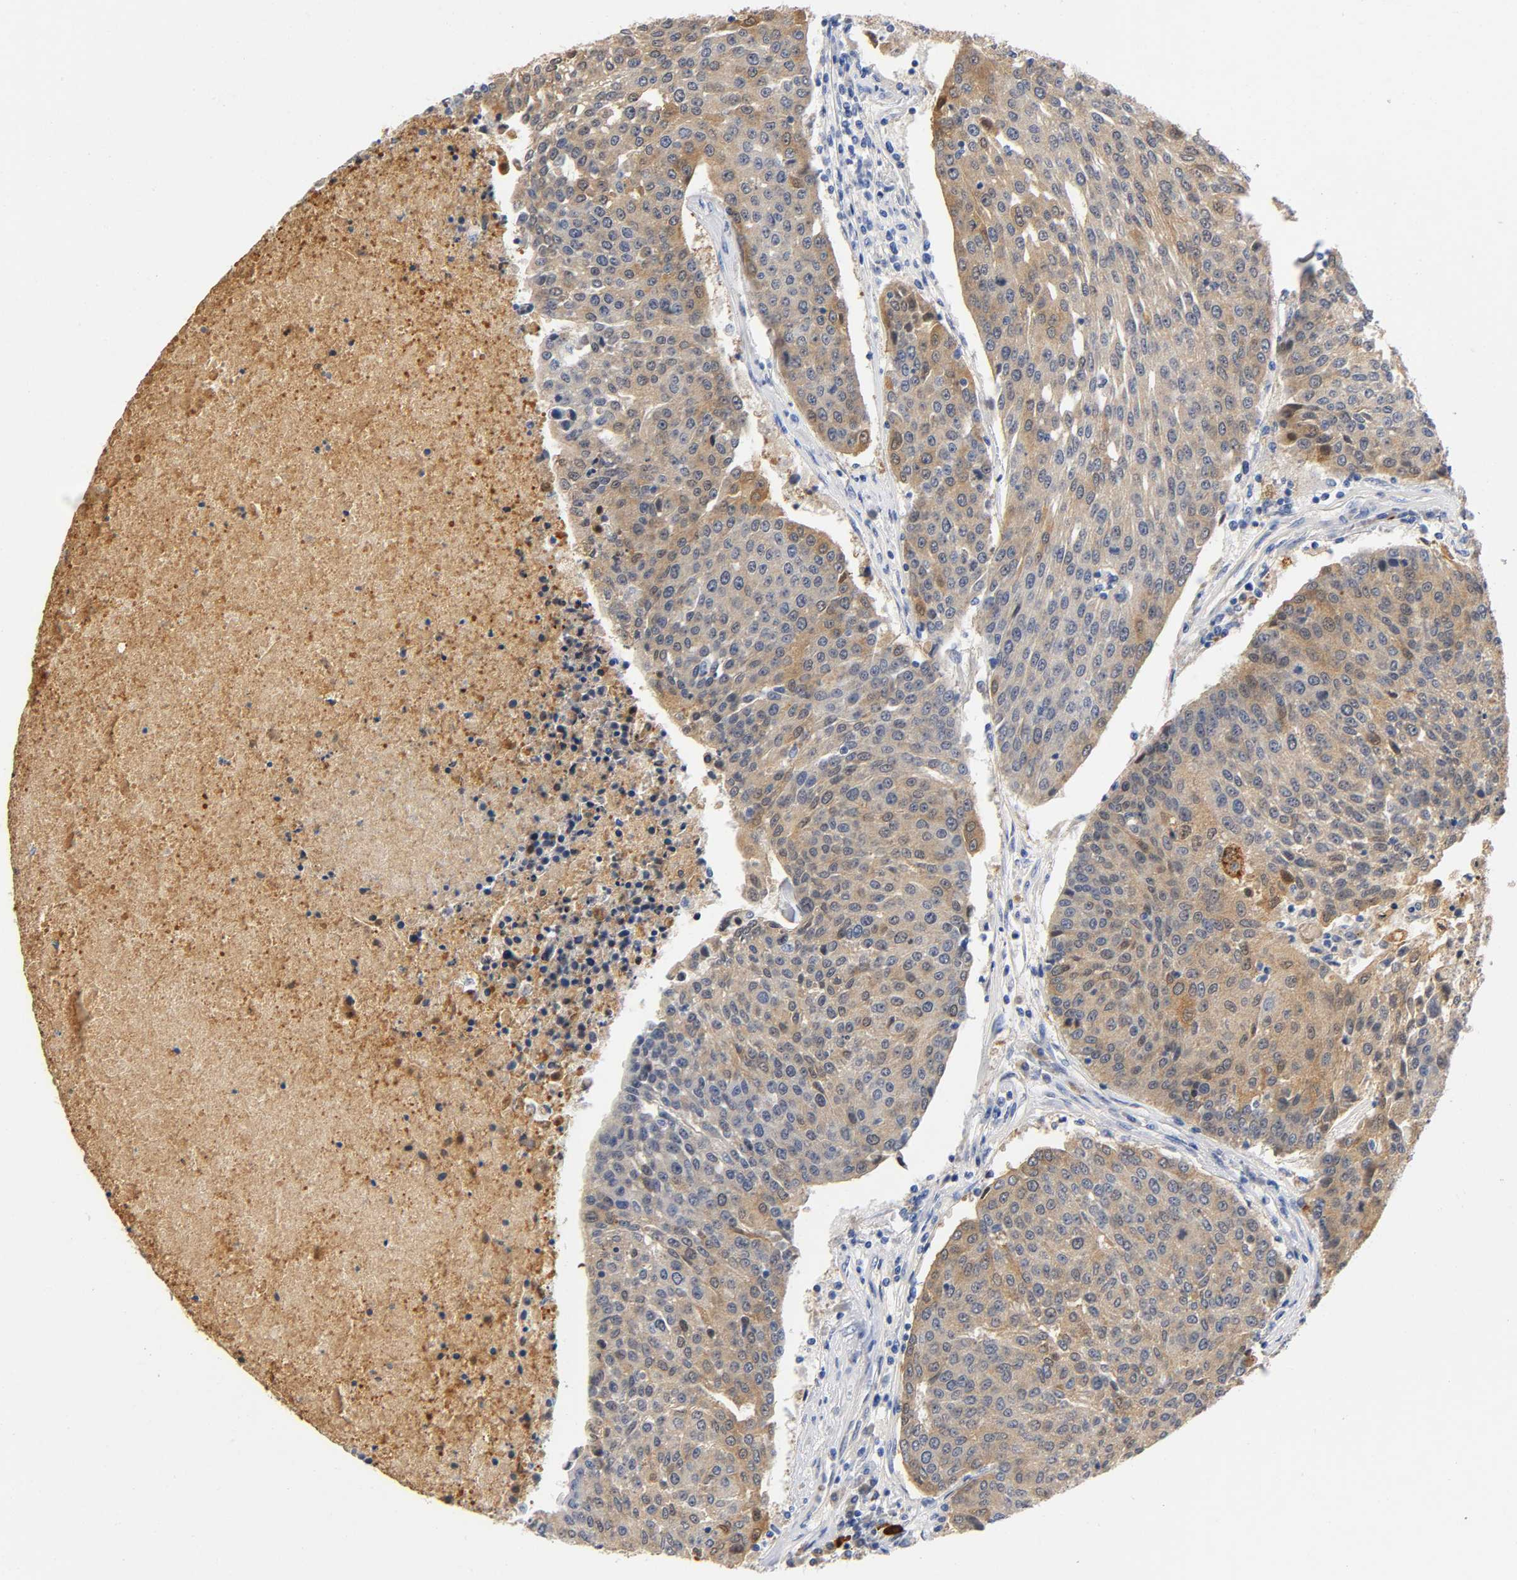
{"staining": {"intensity": "moderate", "quantity": ">75%", "location": "cytoplasmic/membranous"}, "tissue": "urothelial cancer", "cell_type": "Tumor cells", "image_type": "cancer", "snomed": [{"axis": "morphology", "description": "Urothelial carcinoma, High grade"}, {"axis": "topography", "description": "Urinary bladder"}], "caption": "Moderate cytoplasmic/membranous expression for a protein is identified in approximately >75% of tumor cells of urothelial cancer using IHC.", "gene": "TNC", "patient": {"sex": "female", "age": 85}}